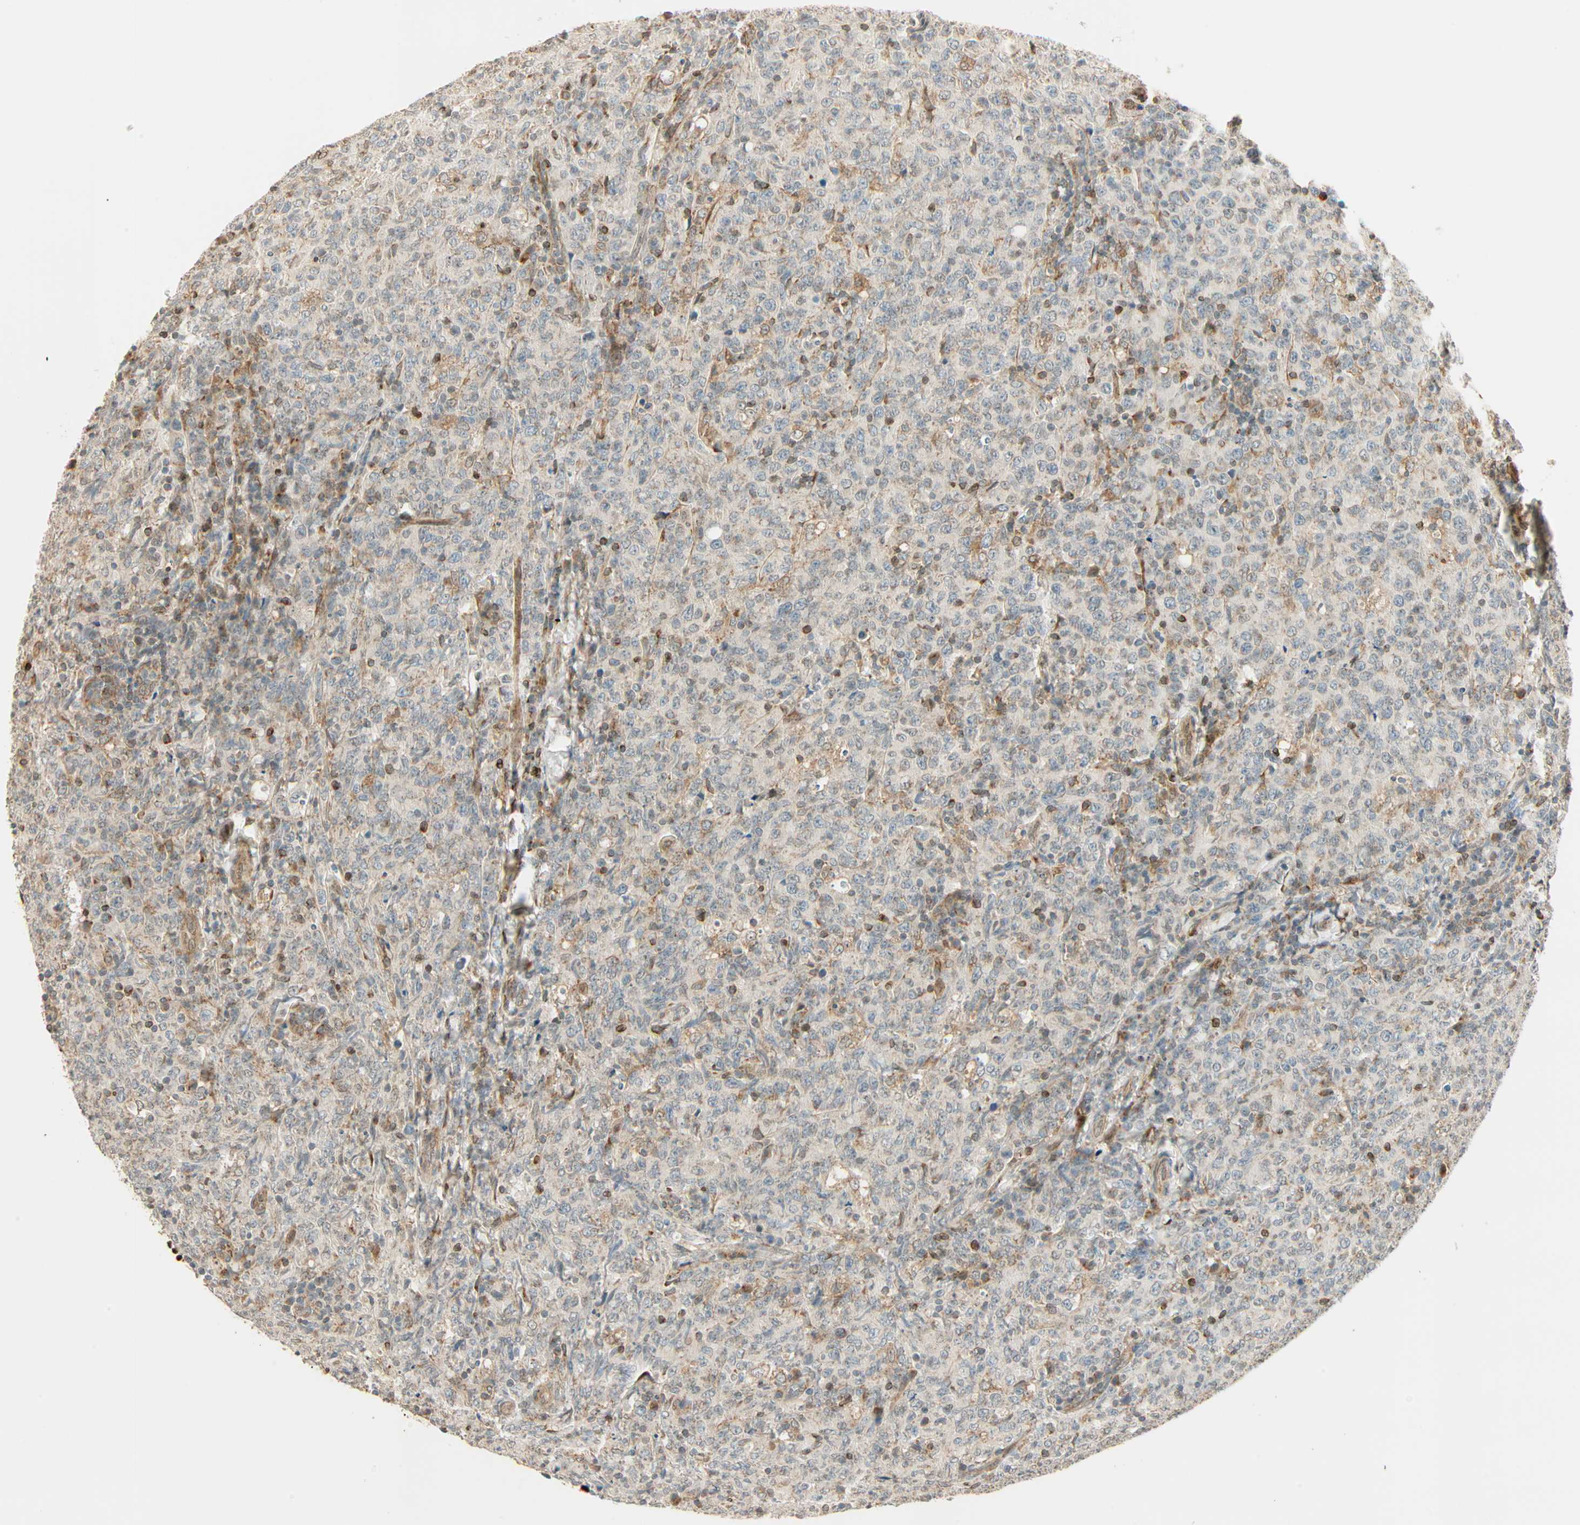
{"staining": {"intensity": "weak", "quantity": "25%-75%", "location": "cytoplasmic/membranous"}, "tissue": "lymphoma", "cell_type": "Tumor cells", "image_type": "cancer", "snomed": [{"axis": "morphology", "description": "Malignant lymphoma, non-Hodgkin's type, High grade"}, {"axis": "topography", "description": "Tonsil"}], "caption": "Protein analysis of high-grade malignant lymphoma, non-Hodgkin's type tissue reveals weak cytoplasmic/membranous positivity in about 25%-75% of tumor cells.", "gene": "PNPLA6", "patient": {"sex": "female", "age": 36}}